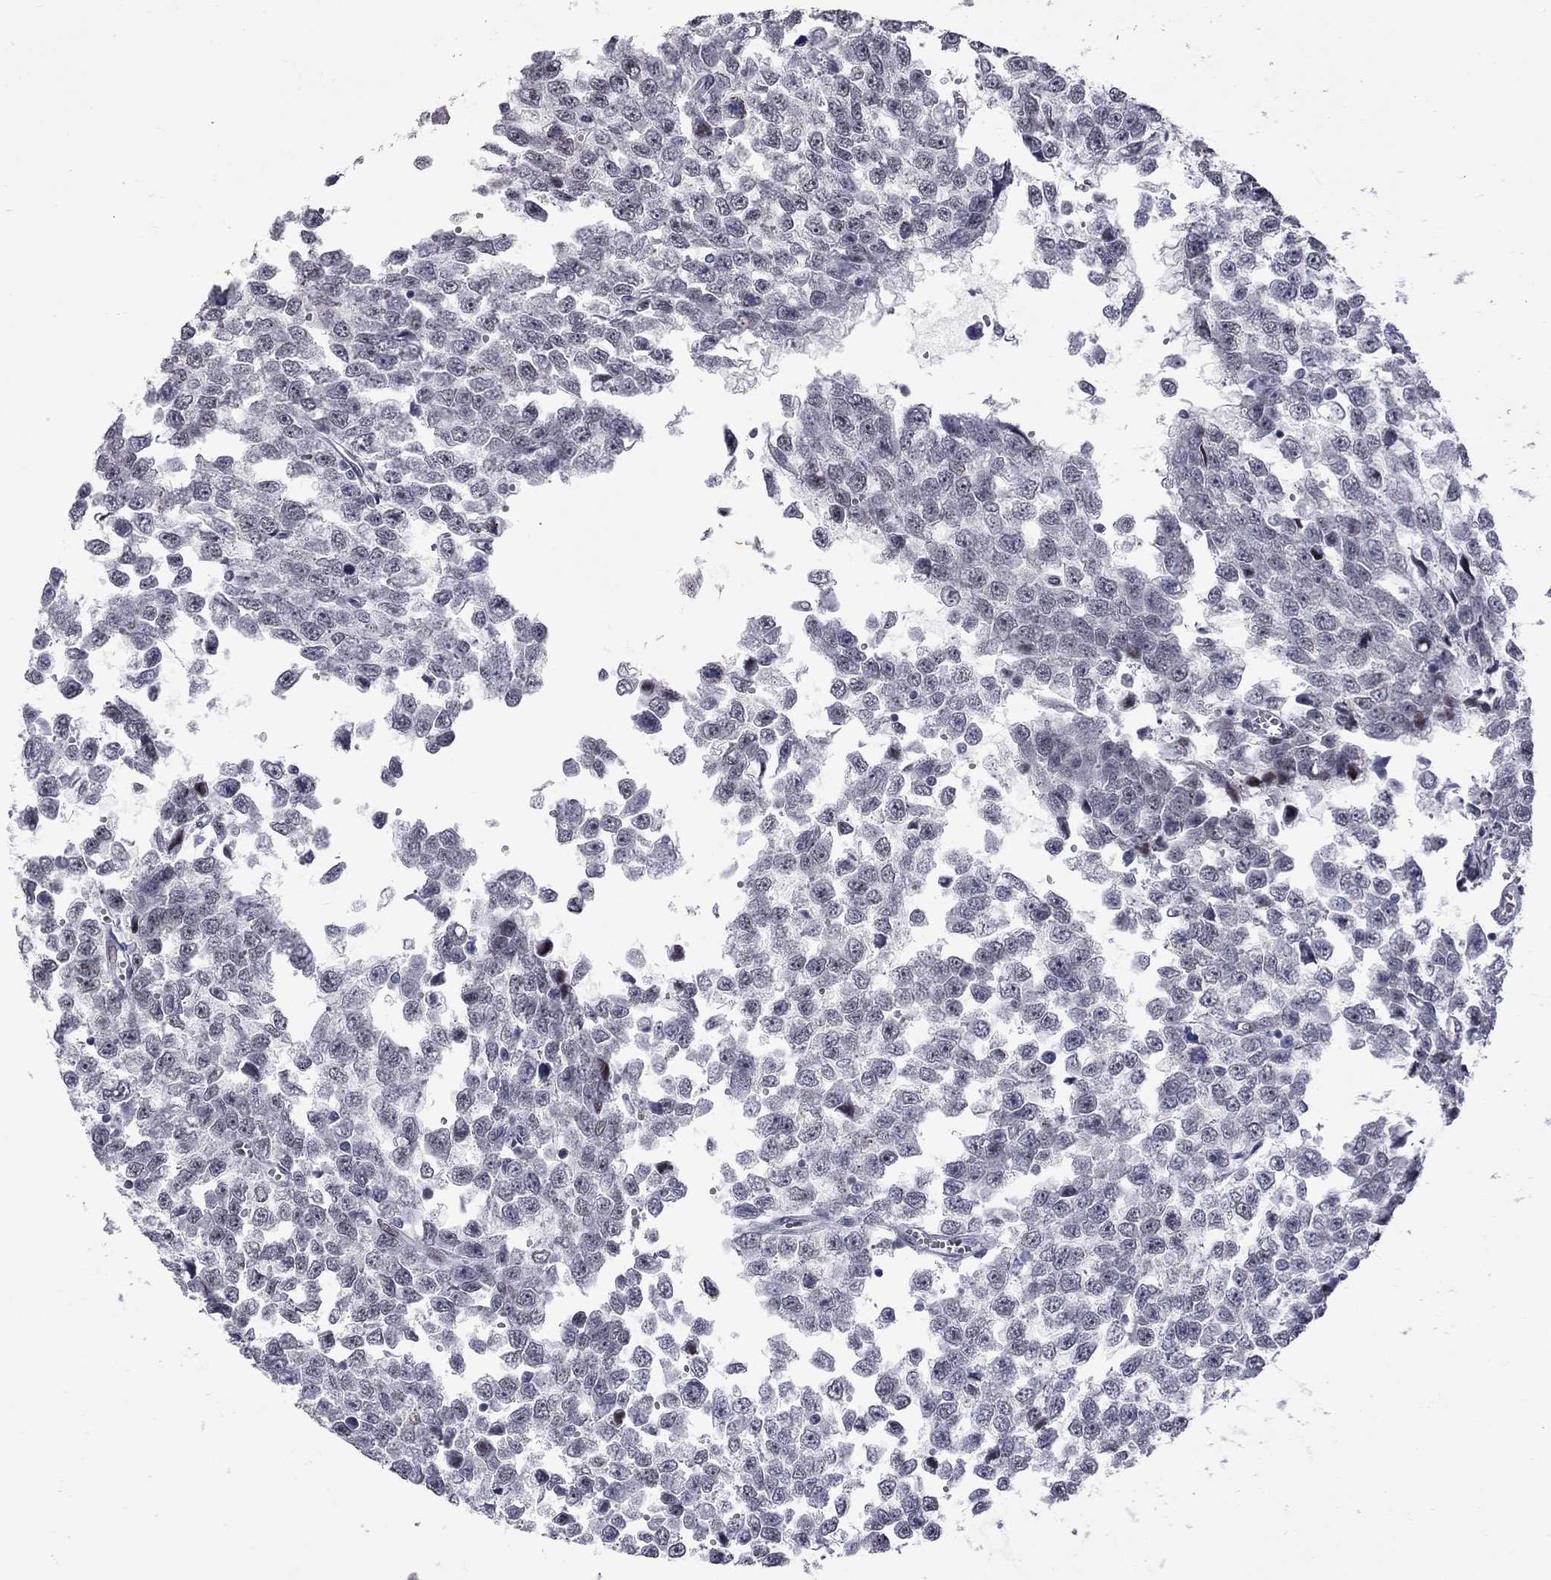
{"staining": {"intensity": "moderate", "quantity": "<25%", "location": "nuclear"}, "tissue": "testis cancer", "cell_type": "Tumor cells", "image_type": "cancer", "snomed": [{"axis": "morphology", "description": "Normal tissue, NOS"}, {"axis": "morphology", "description": "Seminoma, NOS"}, {"axis": "topography", "description": "Testis"}, {"axis": "topography", "description": "Epididymis"}], "caption": "Tumor cells demonstrate low levels of moderate nuclear positivity in about <25% of cells in human testis cancer.", "gene": "ZNF154", "patient": {"sex": "male", "age": 34}}